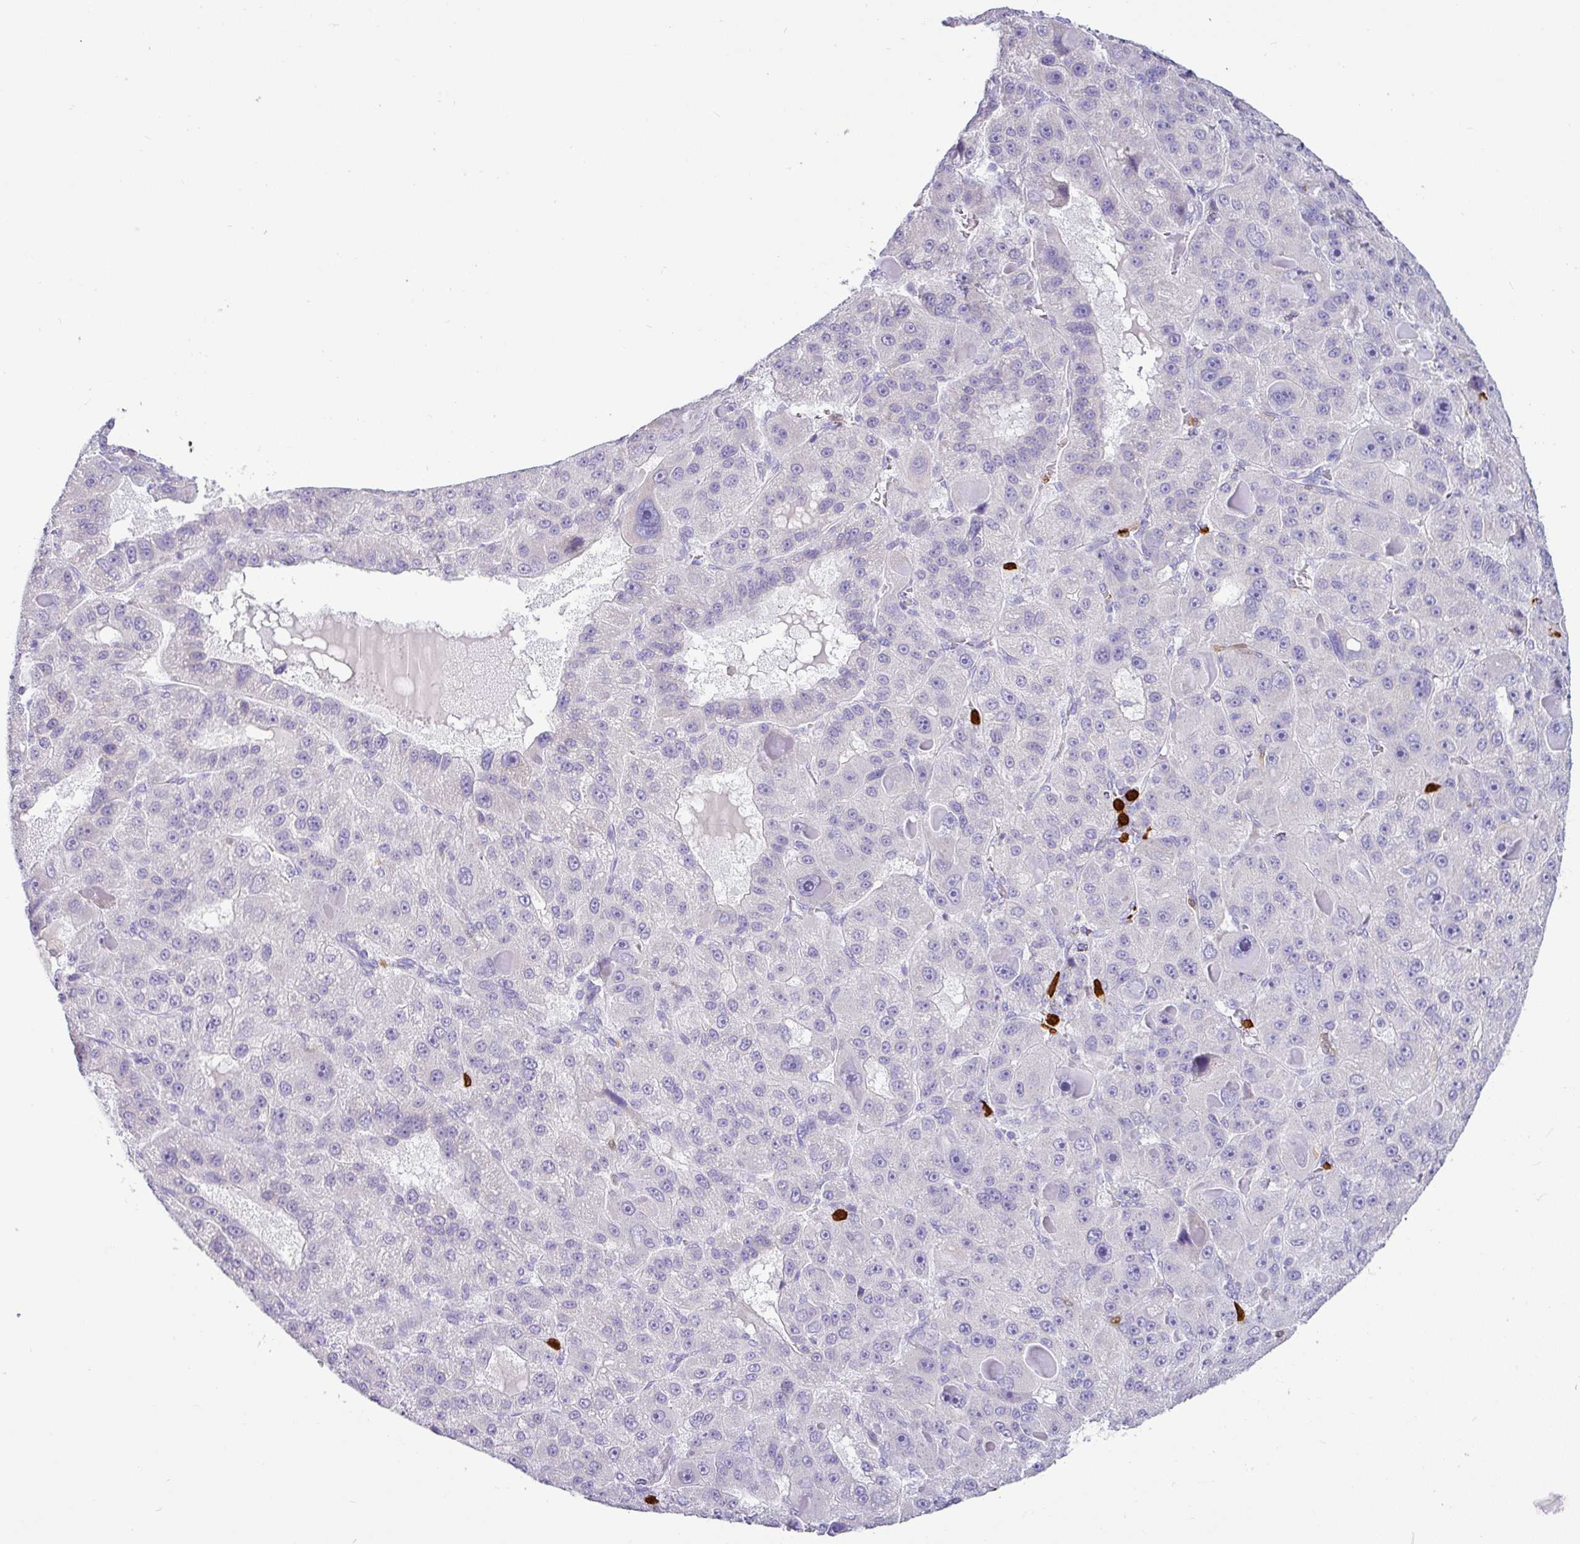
{"staining": {"intensity": "negative", "quantity": "none", "location": "none"}, "tissue": "liver cancer", "cell_type": "Tumor cells", "image_type": "cancer", "snomed": [{"axis": "morphology", "description": "Carcinoma, Hepatocellular, NOS"}, {"axis": "topography", "description": "Liver"}], "caption": "DAB immunohistochemical staining of human liver cancer (hepatocellular carcinoma) demonstrates no significant positivity in tumor cells.", "gene": "SH2D3C", "patient": {"sex": "male", "age": 76}}